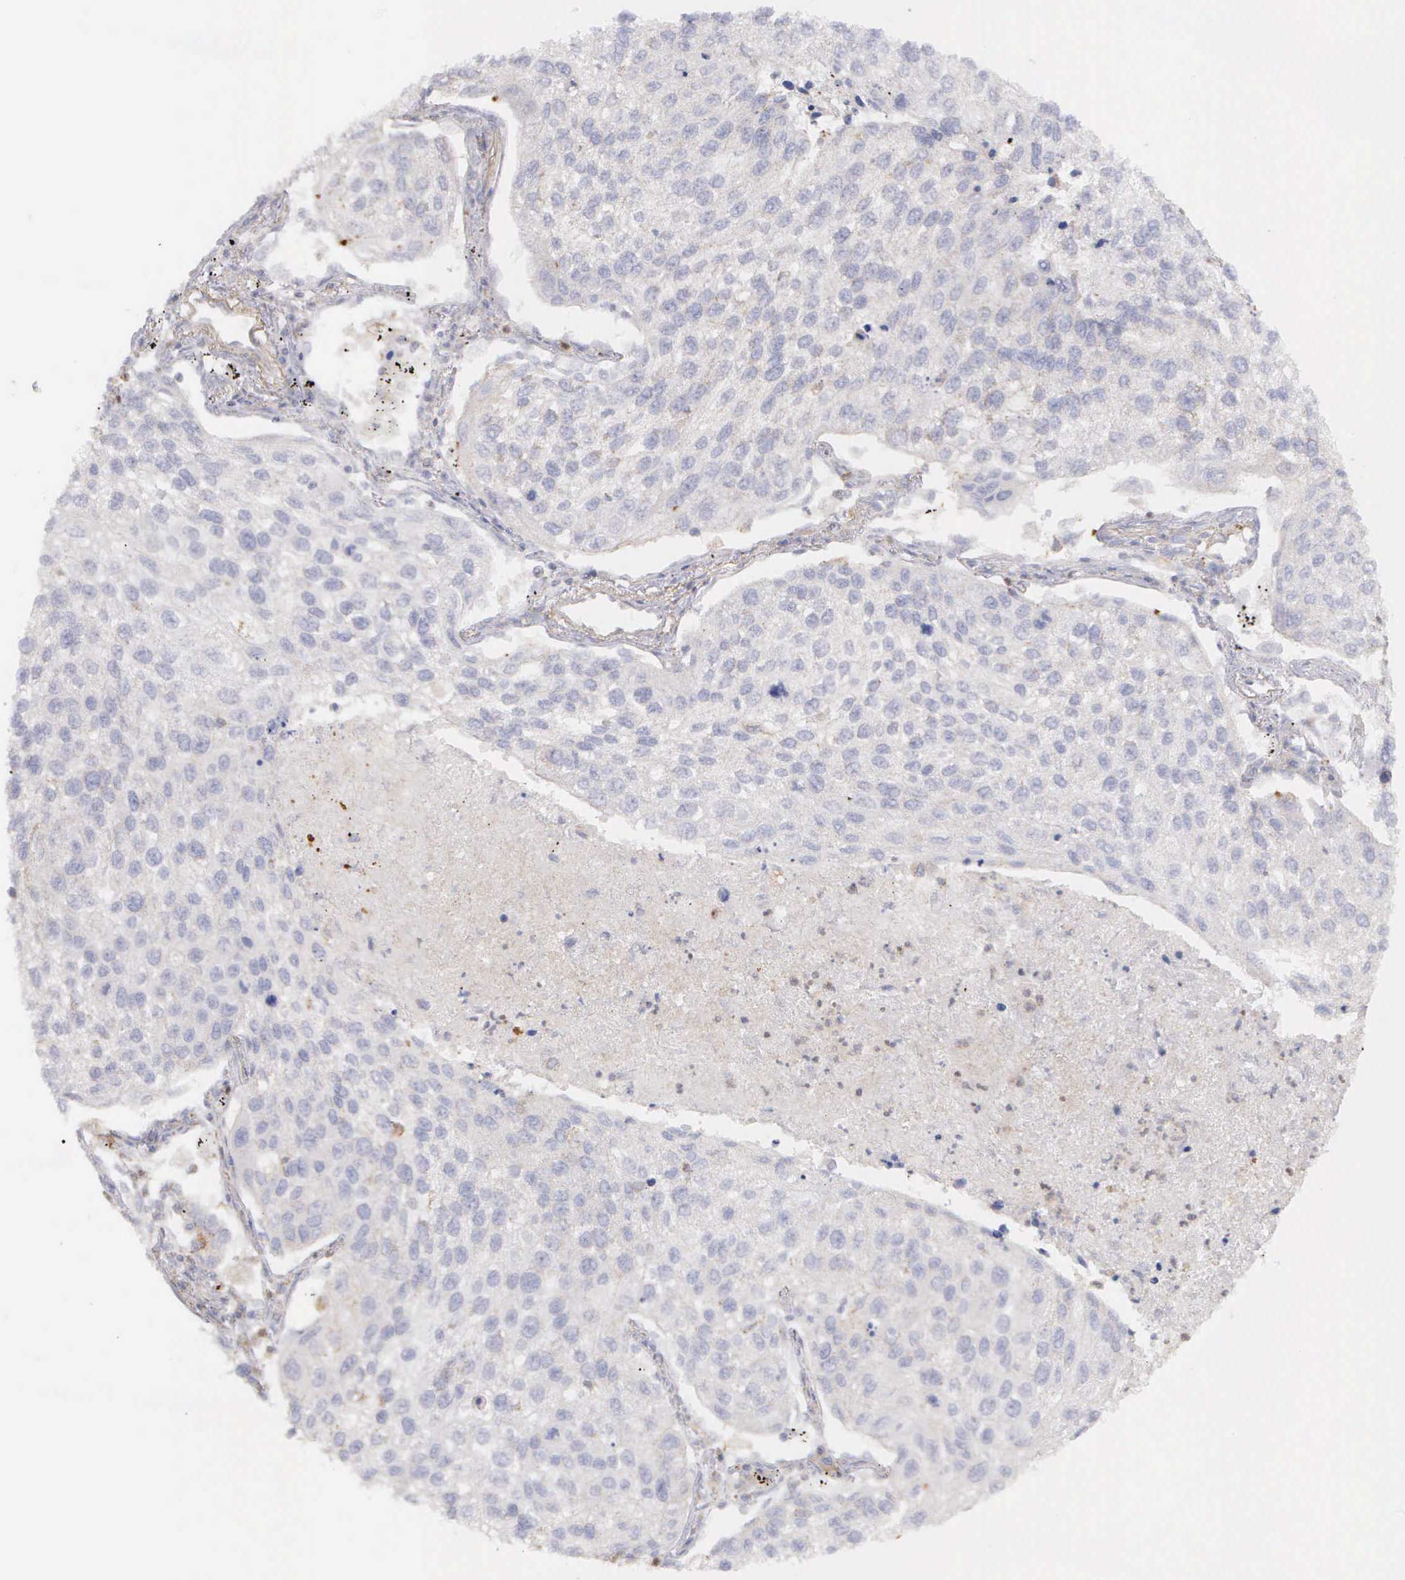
{"staining": {"intensity": "weak", "quantity": "<25%", "location": "cytoplasmic/membranous"}, "tissue": "lung cancer", "cell_type": "Tumor cells", "image_type": "cancer", "snomed": [{"axis": "morphology", "description": "Squamous cell carcinoma, NOS"}, {"axis": "topography", "description": "Lung"}], "caption": "Immunohistochemistry (IHC) photomicrograph of neoplastic tissue: human lung squamous cell carcinoma stained with DAB (3,3'-diaminobenzidine) shows no significant protein staining in tumor cells.", "gene": "ARHGAP4", "patient": {"sex": "male", "age": 75}}